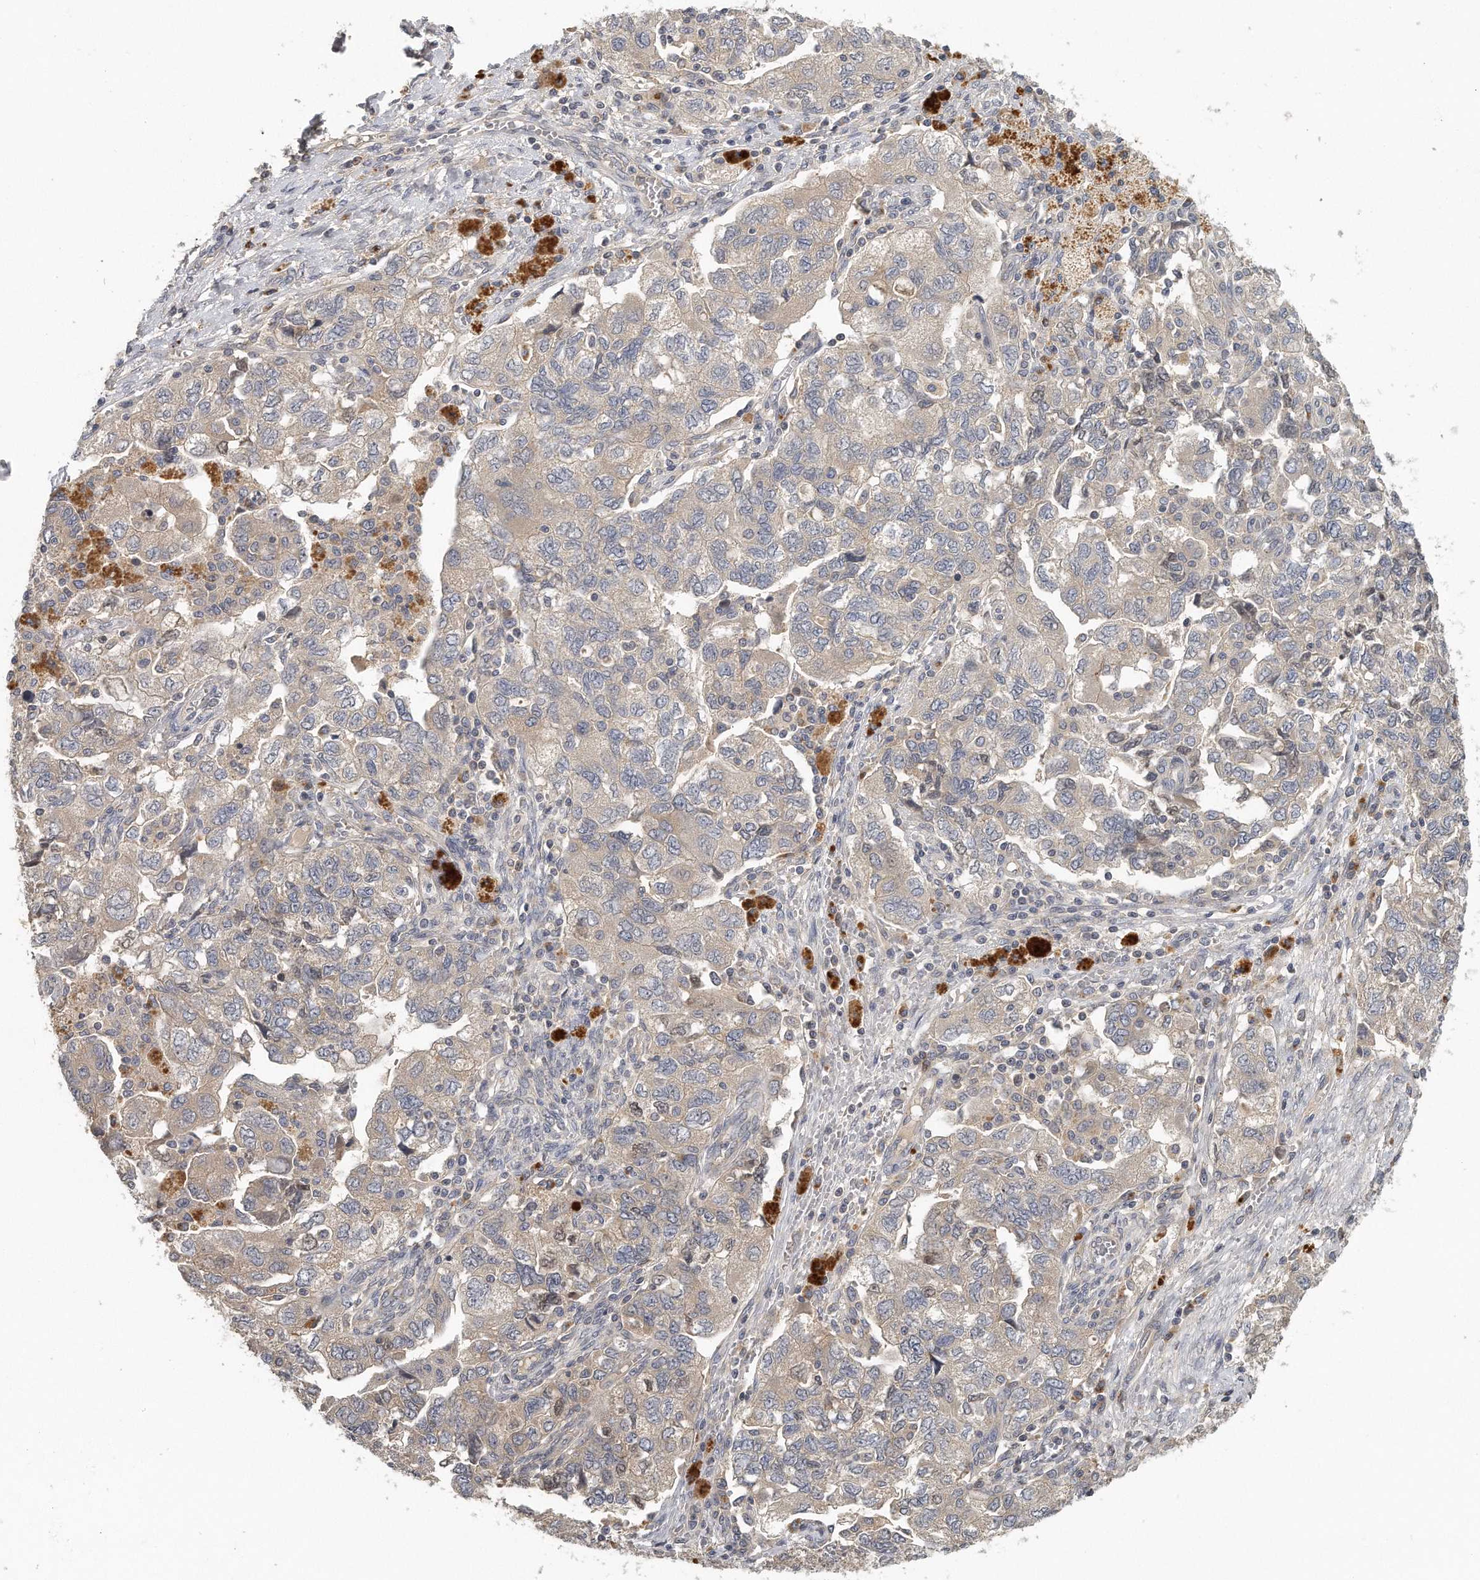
{"staining": {"intensity": "negative", "quantity": "none", "location": "none"}, "tissue": "ovarian cancer", "cell_type": "Tumor cells", "image_type": "cancer", "snomed": [{"axis": "morphology", "description": "Carcinoma, NOS"}, {"axis": "morphology", "description": "Cystadenocarcinoma, serous, NOS"}, {"axis": "topography", "description": "Ovary"}], "caption": "A histopathology image of human ovarian cancer is negative for staining in tumor cells.", "gene": "TRAPPC14", "patient": {"sex": "female", "age": 69}}